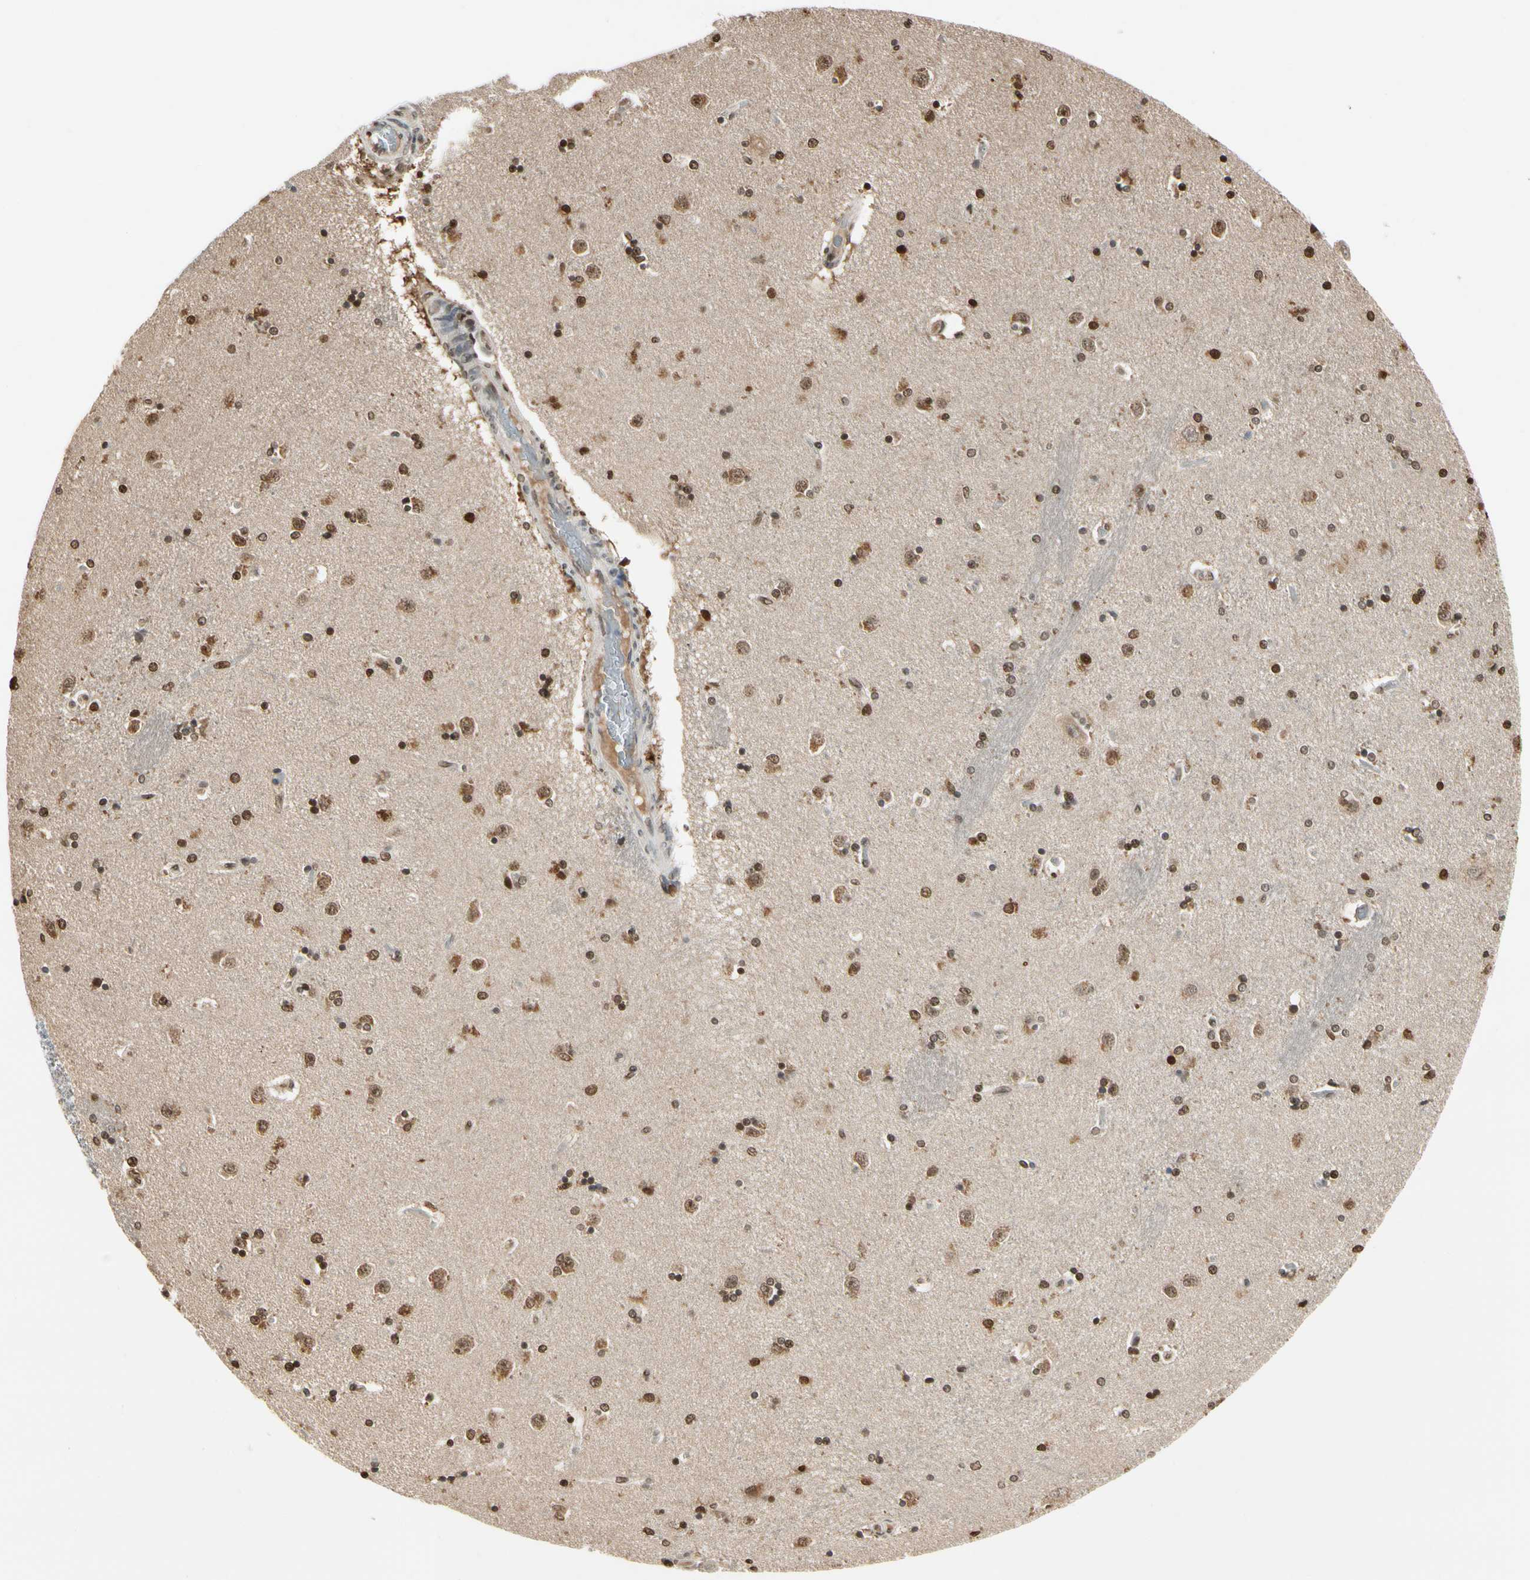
{"staining": {"intensity": "strong", "quantity": ">75%", "location": "cytoplasmic/membranous,nuclear"}, "tissue": "caudate", "cell_type": "Glial cells", "image_type": "normal", "snomed": [{"axis": "morphology", "description": "Normal tissue, NOS"}, {"axis": "topography", "description": "Lateral ventricle wall"}], "caption": "Protein staining by IHC demonstrates strong cytoplasmic/membranous,nuclear staining in approximately >75% of glial cells in unremarkable caudate.", "gene": "EVC", "patient": {"sex": "female", "age": 54}}